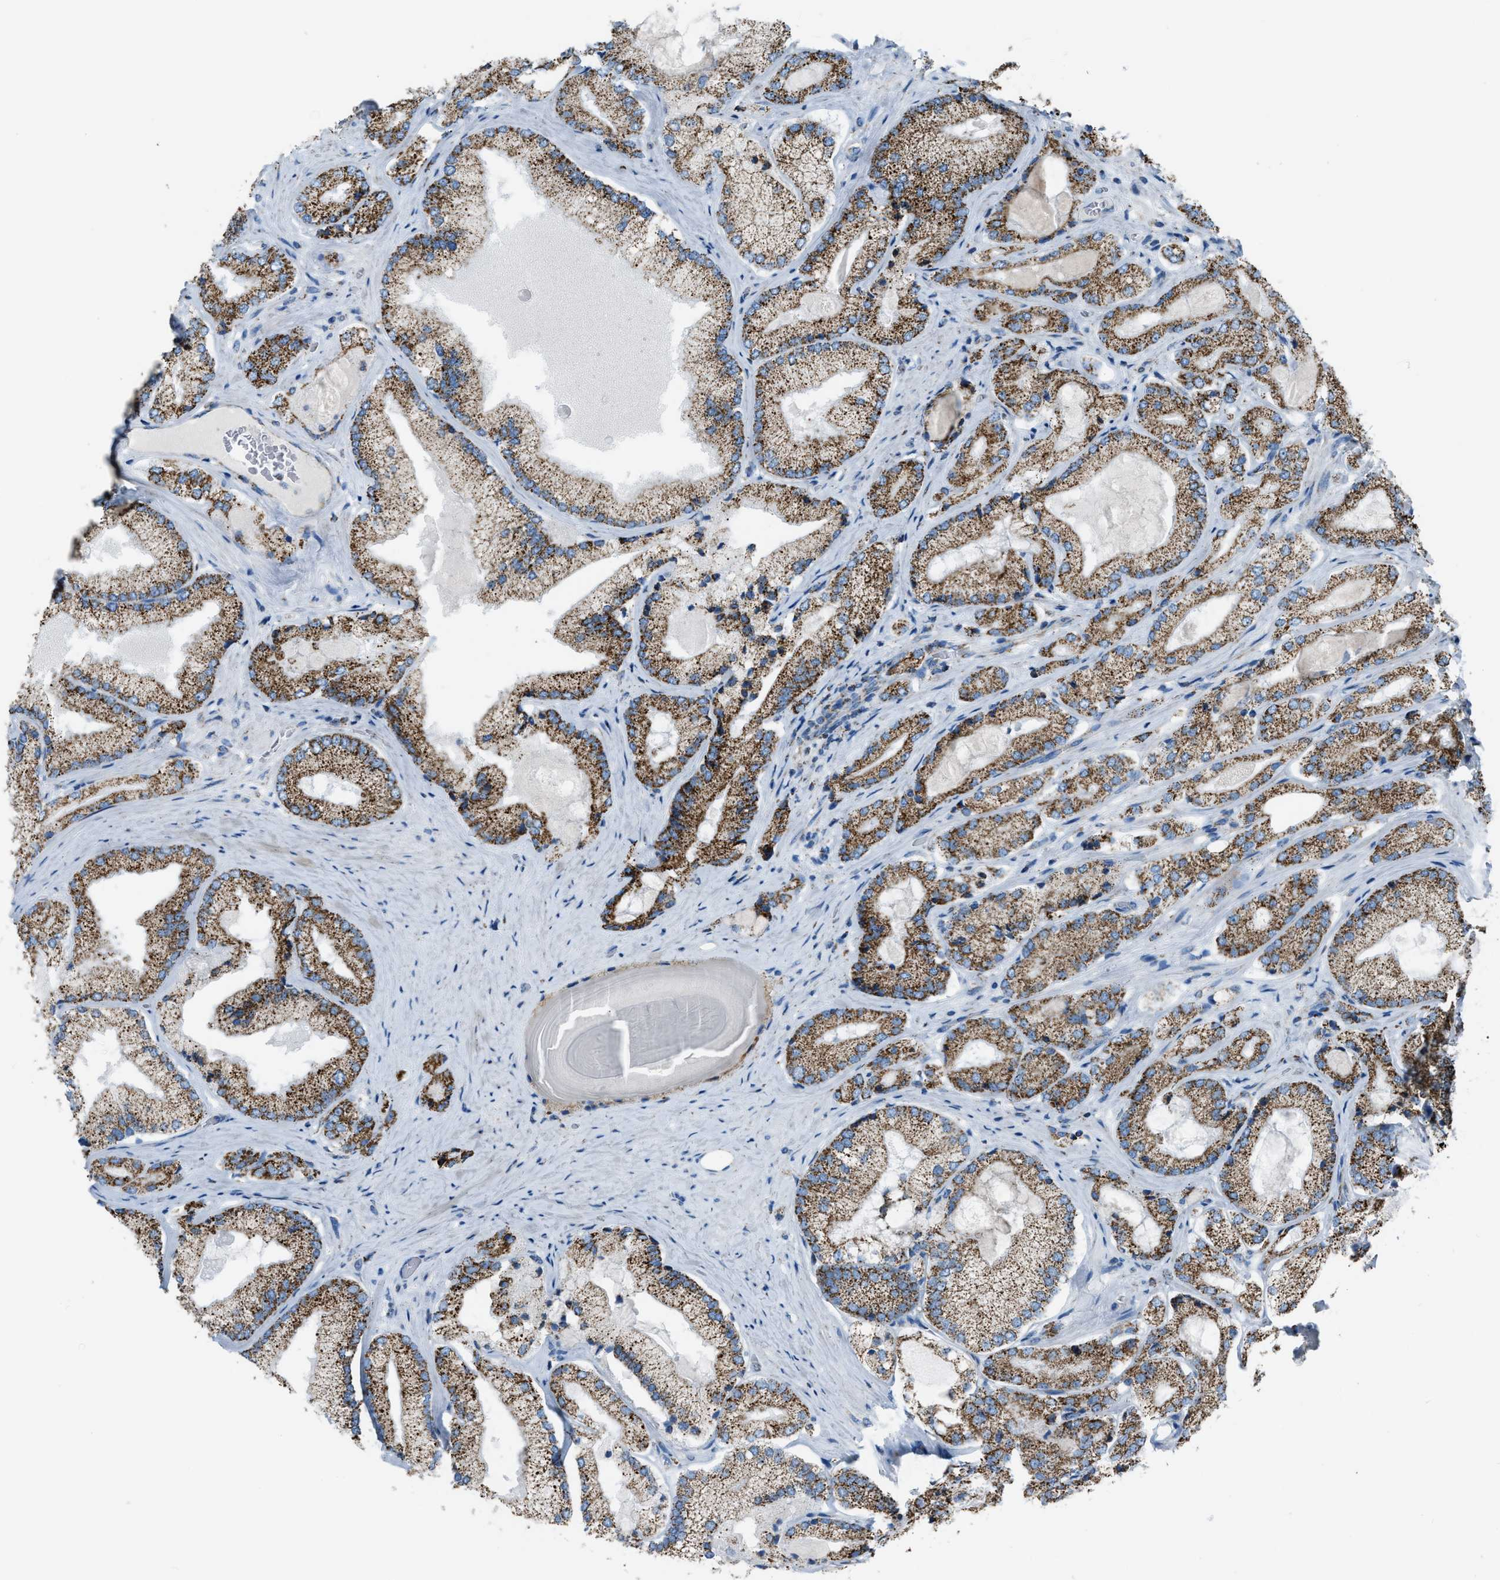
{"staining": {"intensity": "moderate", "quantity": ">75%", "location": "cytoplasmic/membranous"}, "tissue": "prostate cancer", "cell_type": "Tumor cells", "image_type": "cancer", "snomed": [{"axis": "morphology", "description": "Adenocarcinoma, Low grade"}, {"axis": "topography", "description": "Prostate"}], "caption": "Protein positivity by immunohistochemistry demonstrates moderate cytoplasmic/membranous expression in about >75% of tumor cells in prostate cancer (low-grade adenocarcinoma). The staining is performed using DAB brown chromogen to label protein expression. The nuclei are counter-stained blue using hematoxylin.", "gene": "MDH2", "patient": {"sex": "male", "age": 65}}